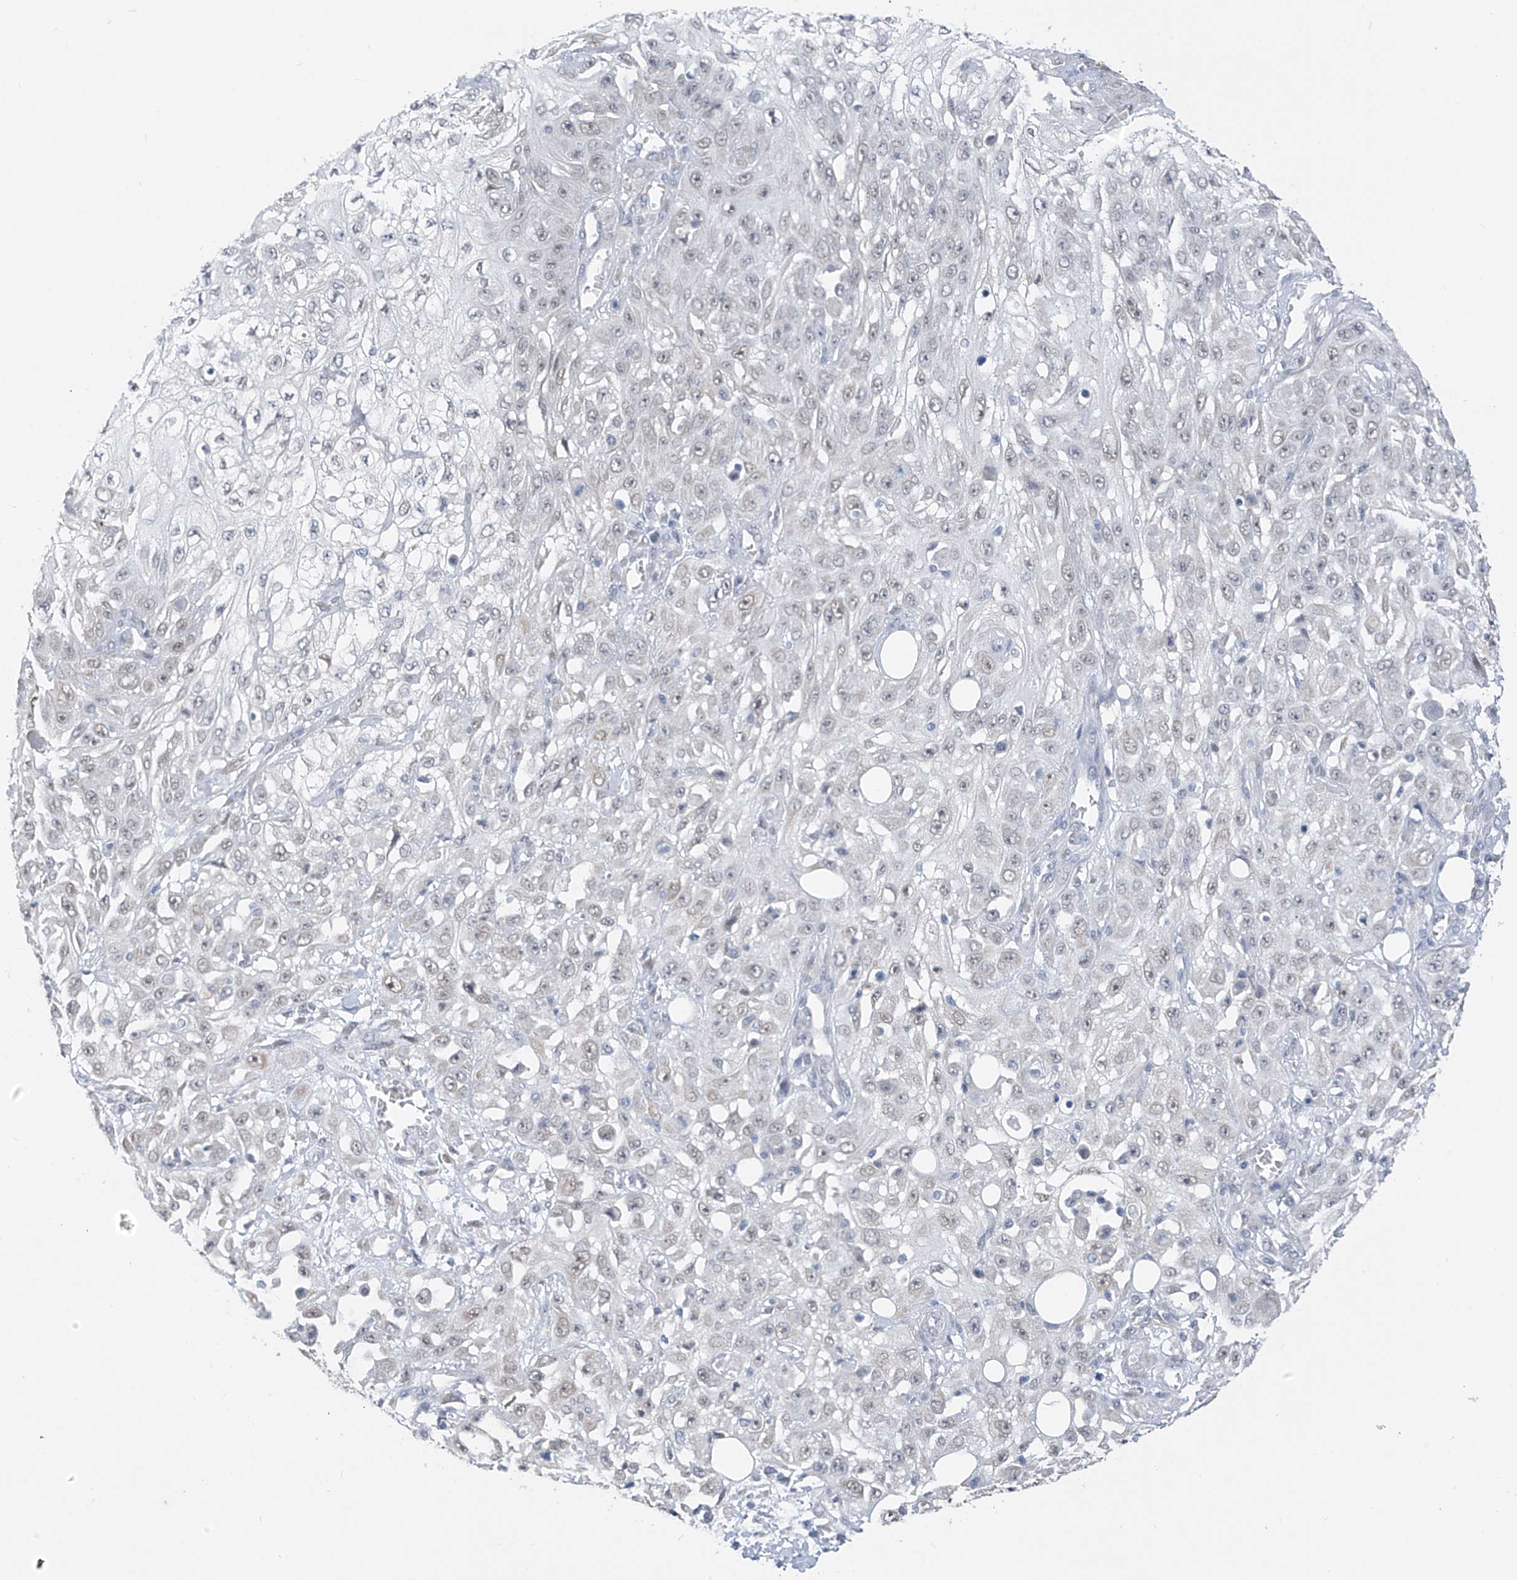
{"staining": {"intensity": "negative", "quantity": "none", "location": "none"}, "tissue": "skin cancer", "cell_type": "Tumor cells", "image_type": "cancer", "snomed": [{"axis": "morphology", "description": "Squamous cell carcinoma, NOS"}, {"axis": "morphology", "description": "Squamous cell carcinoma, metastatic, NOS"}, {"axis": "topography", "description": "Skin"}, {"axis": "topography", "description": "Lymph node"}], "caption": "DAB immunohistochemical staining of human squamous cell carcinoma (skin) exhibits no significant expression in tumor cells.", "gene": "CYP4V2", "patient": {"sex": "male", "age": 75}}